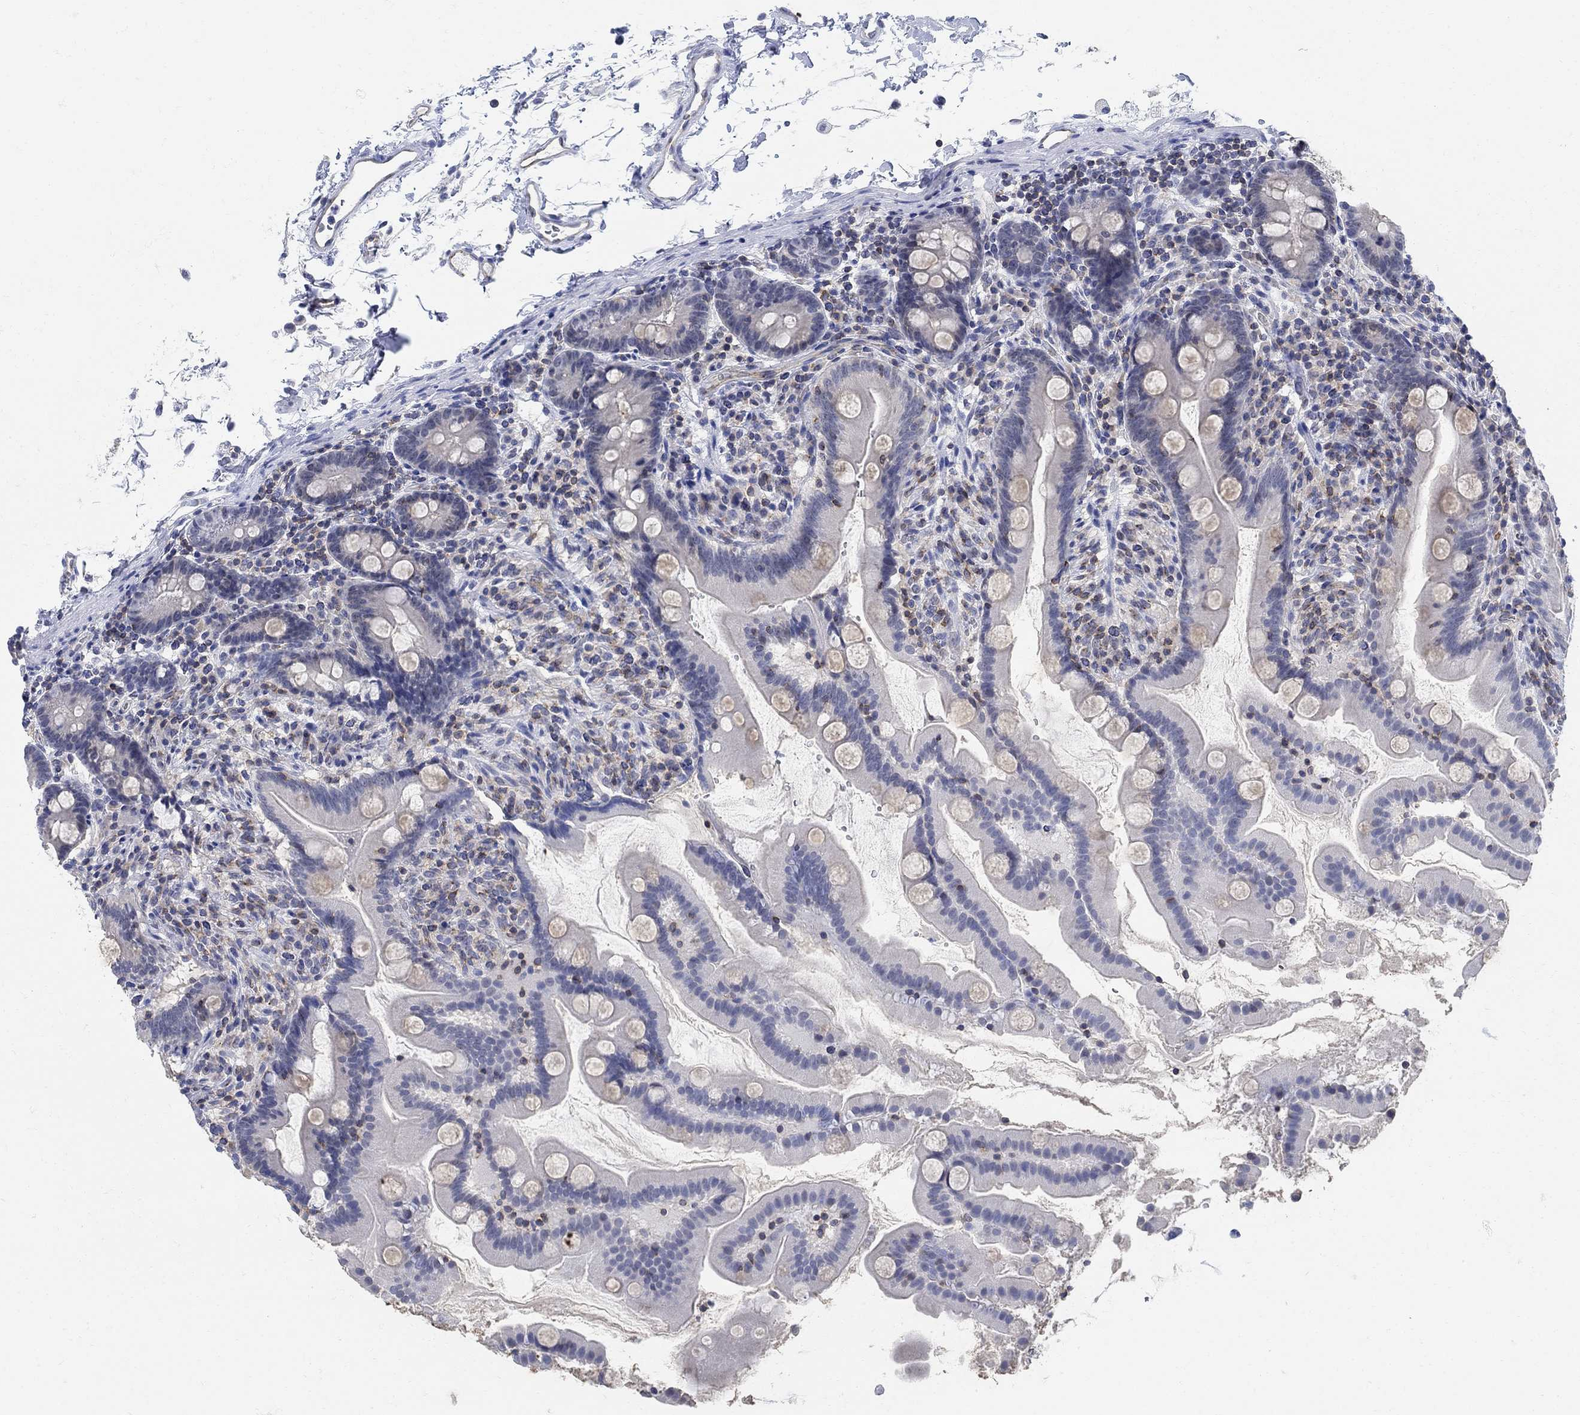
{"staining": {"intensity": "negative", "quantity": "none", "location": "none"}, "tissue": "small intestine", "cell_type": "Glandular cells", "image_type": "normal", "snomed": [{"axis": "morphology", "description": "Normal tissue, NOS"}, {"axis": "topography", "description": "Small intestine"}], "caption": "Human small intestine stained for a protein using IHC shows no expression in glandular cells.", "gene": "PHF21B", "patient": {"sex": "female", "age": 44}}